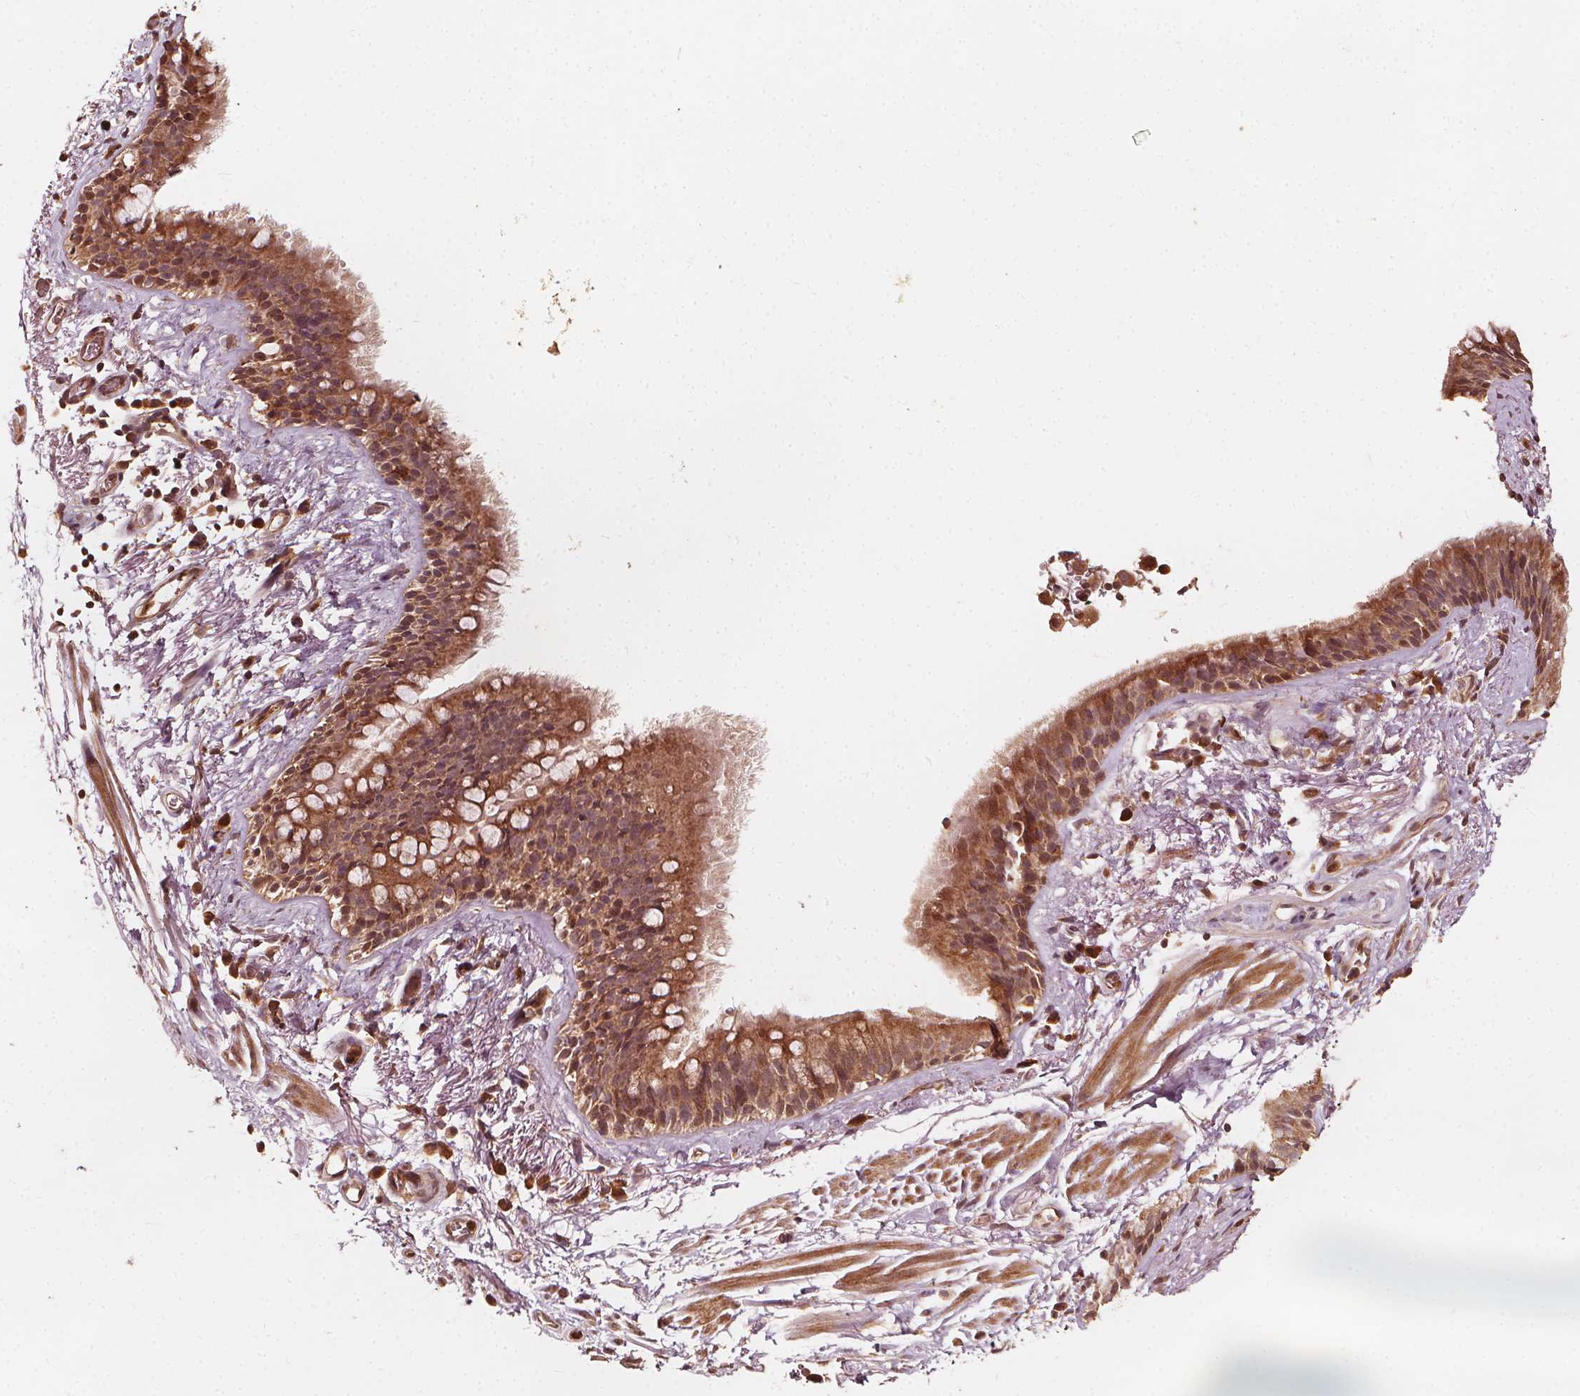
{"staining": {"intensity": "moderate", "quantity": ">75%", "location": "cytoplasmic/membranous,nuclear"}, "tissue": "bronchus", "cell_type": "Respiratory epithelial cells", "image_type": "normal", "snomed": [{"axis": "morphology", "description": "Normal tissue, NOS"}, {"axis": "topography", "description": "Cartilage tissue"}, {"axis": "topography", "description": "Bronchus"}], "caption": "A brown stain shows moderate cytoplasmic/membranous,nuclear expression of a protein in respiratory epithelial cells of normal human bronchus. Nuclei are stained in blue.", "gene": "NPC1", "patient": {"sex": "male", "age": 58}}